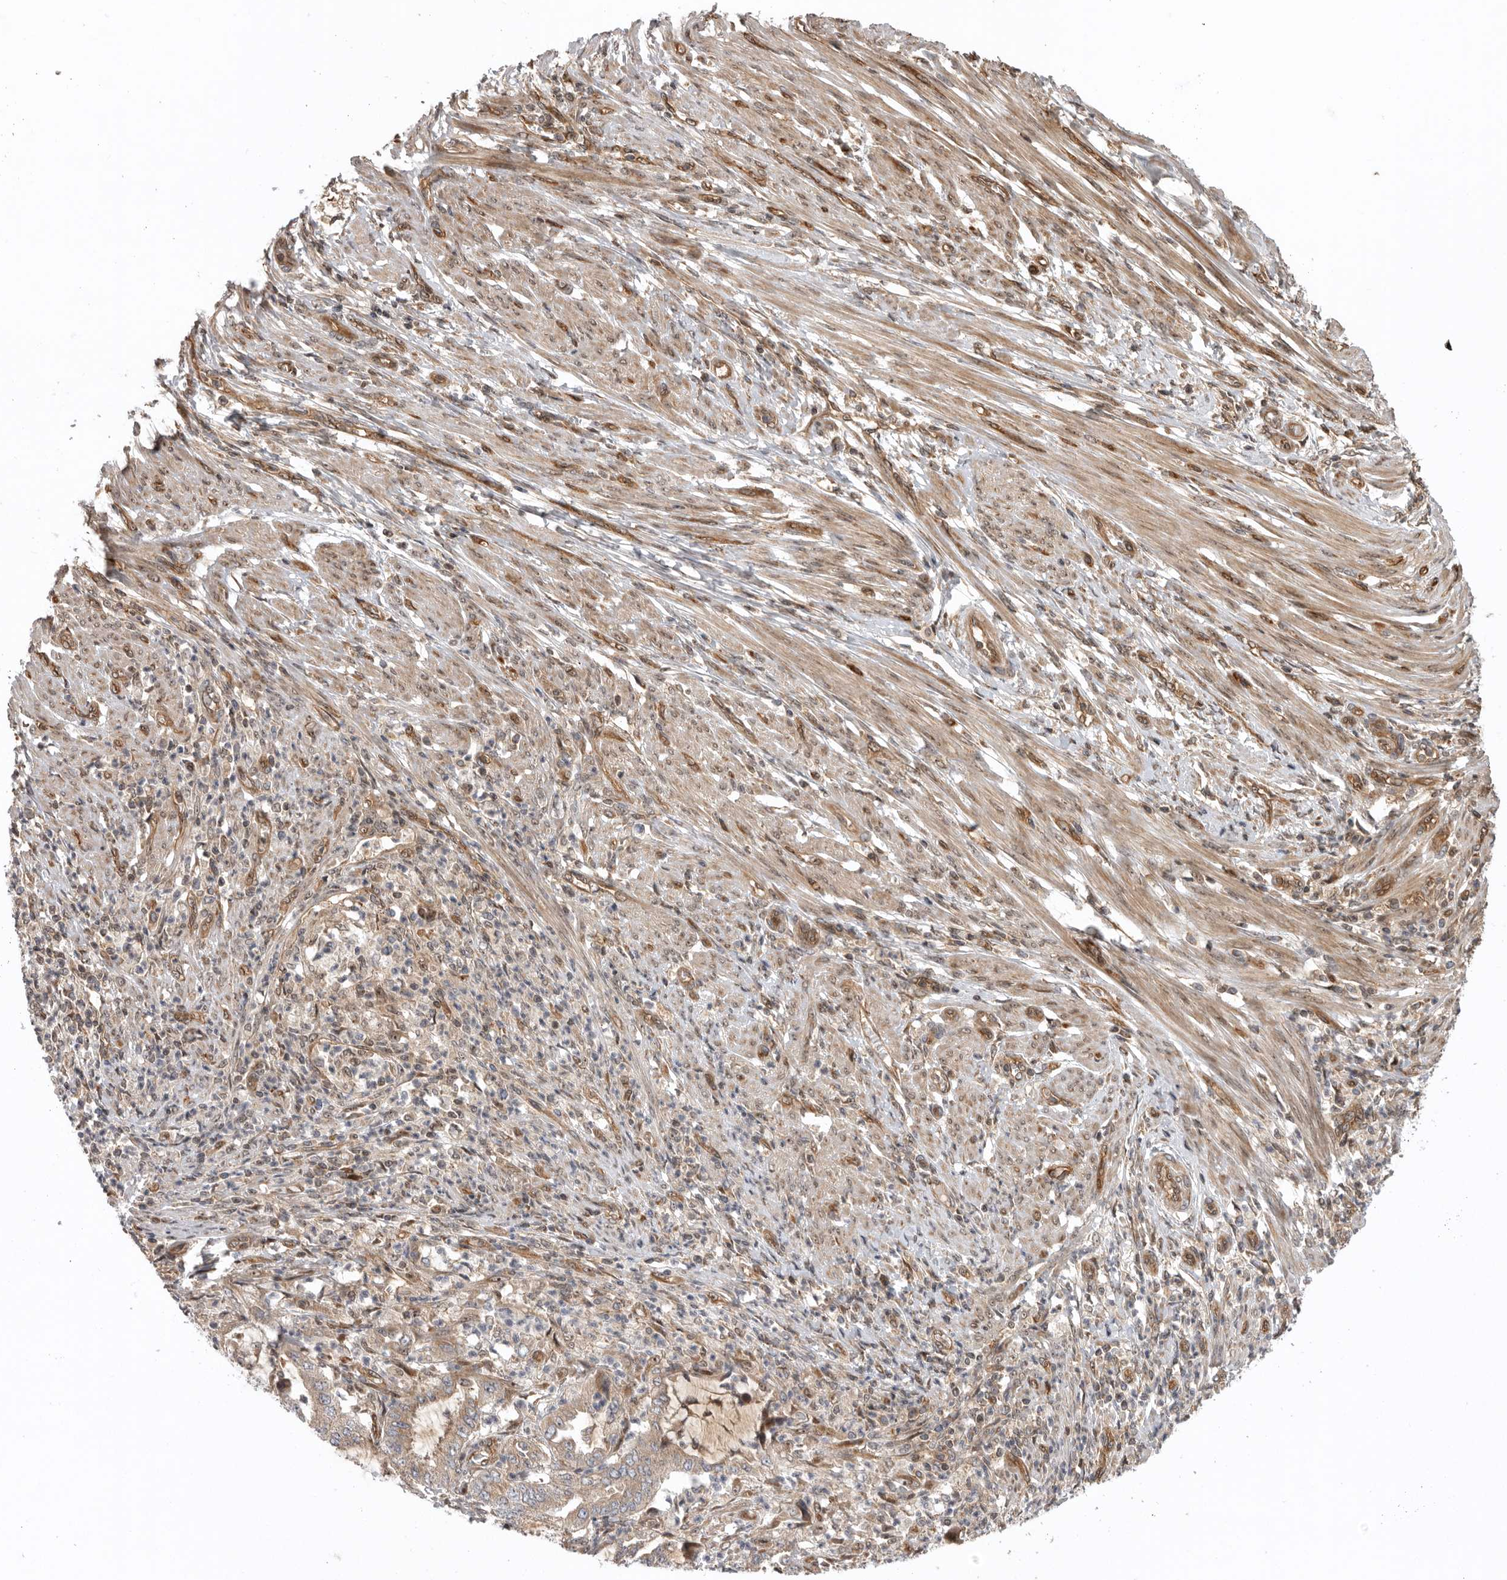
{"staining": {"intensity": "weak", "quantity": ">75%", "location": "cytoplasmic/membranous"}, "tissue": "endometrial cancer", "cell_type": "Tumor cells", "image_type": "cancer", "snomed": [{"axis": "morphology", "description": "Adenocarcinoma, NOS"}, {"axis": "topography", "description": "Endometrium"}], "caption": "Immunohistochemistry of endometrial adenocarcinoma shows low levels of weak cytoplasmic/membranous staining in approximately >75% of tumor cells.", "gene": "DHDDS", "patient": {"sex": "female", "age": 51}}